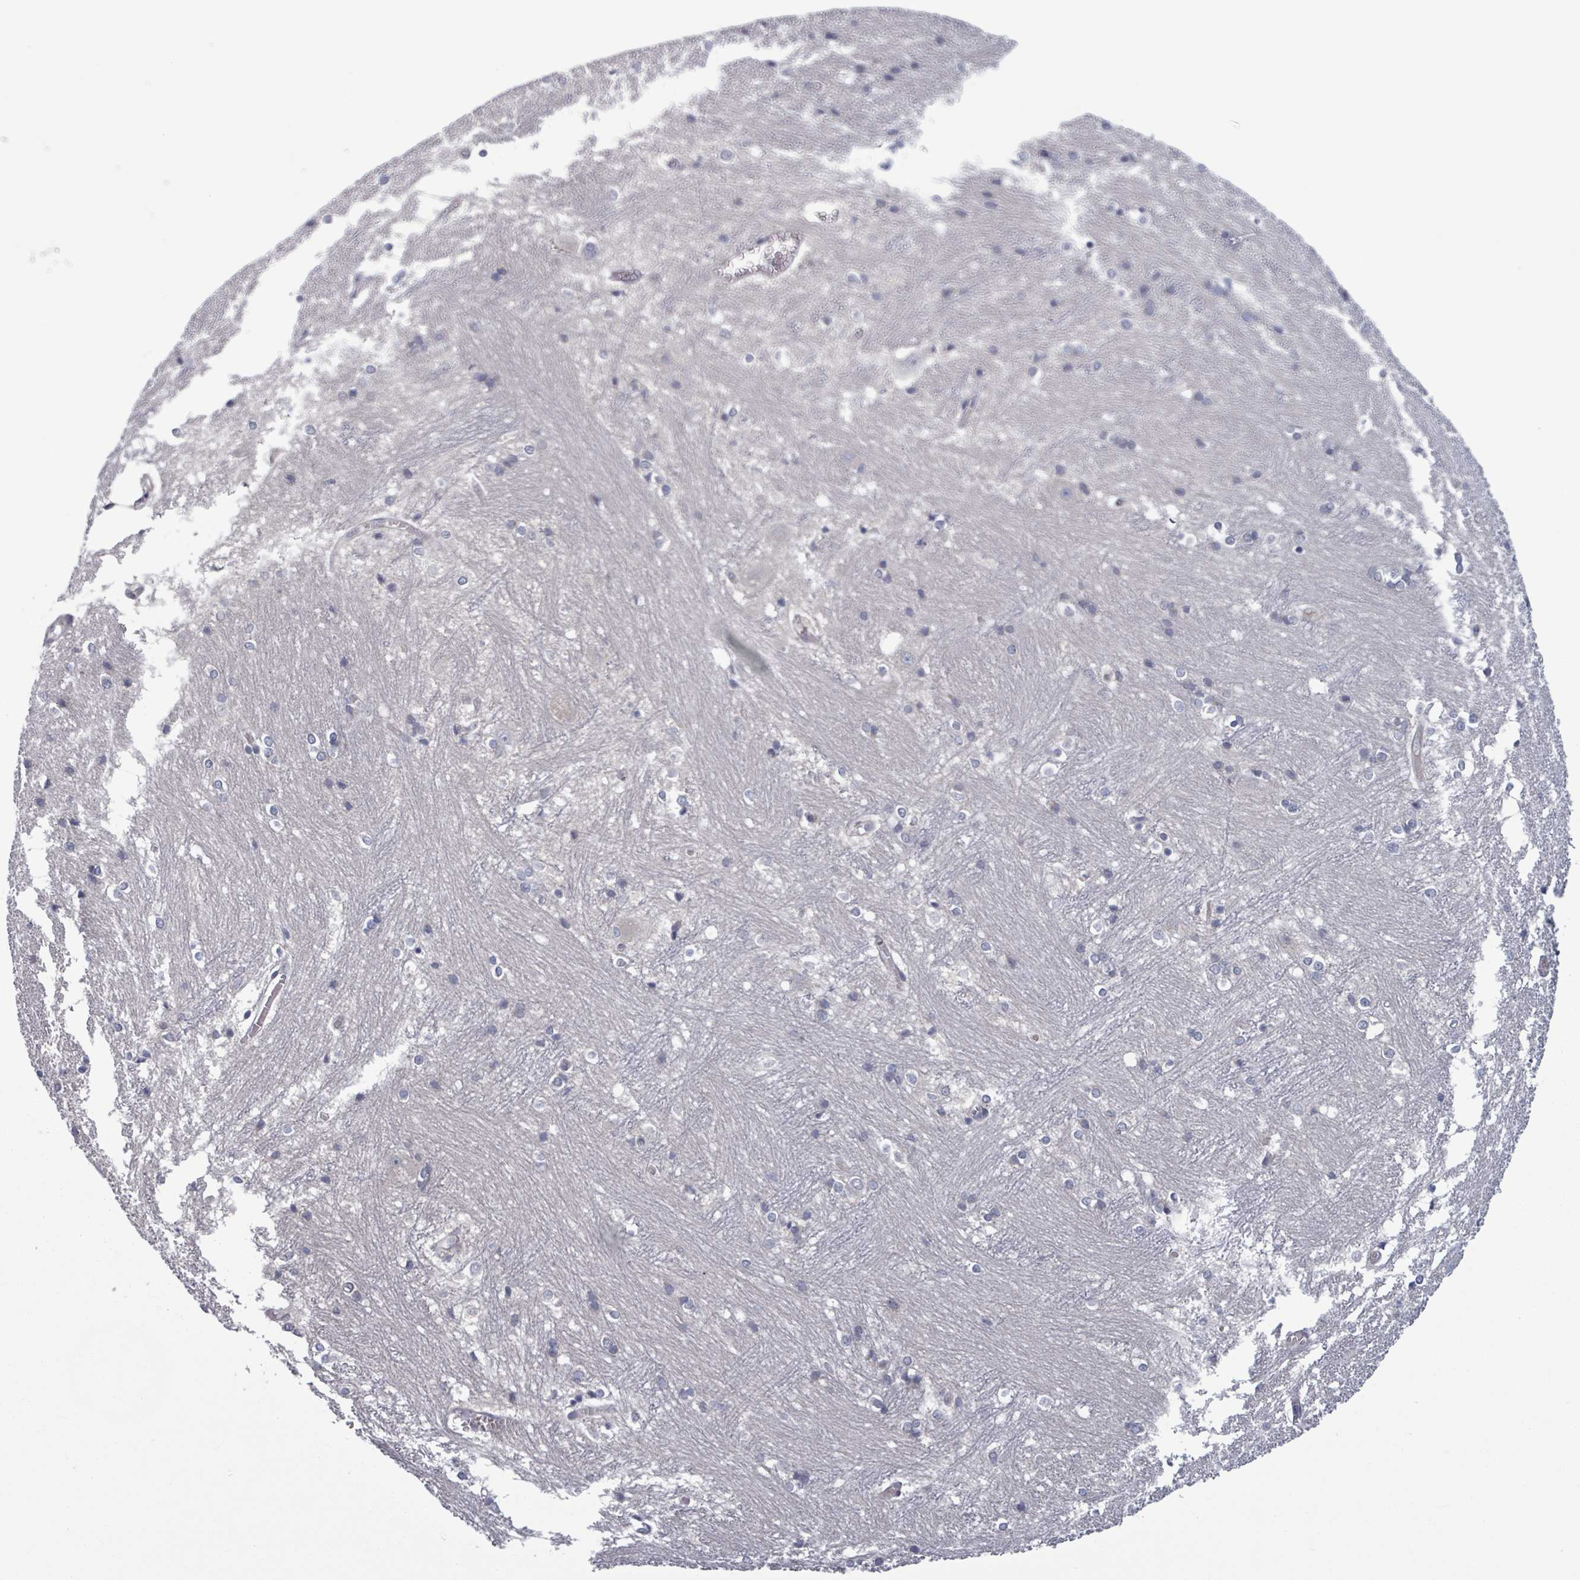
{"staining": {"intensity": "negative", "quantity": "none", "location": "none"}, "tissue": "caudate", "cell_type": "Glial cells", "image_type": "normal", "snomed": [{"axis": "morphology", "description": "Normal tissue, NOS"}, {"axis": "topography", "description": "Lateral ventricle wall"}], "caption": "A high-resolution photomicrograph shows immunohistochemistry staining of benign caudate, which exhibits no significant staining in glial cells. (Stains: DAB immunohistochemistry with hematoxylin counter stain, Microscopy: brightfield microscopy at high magnification).", "gene": "FKBP1A", "patient": {"sex": "male", "age": 37}}